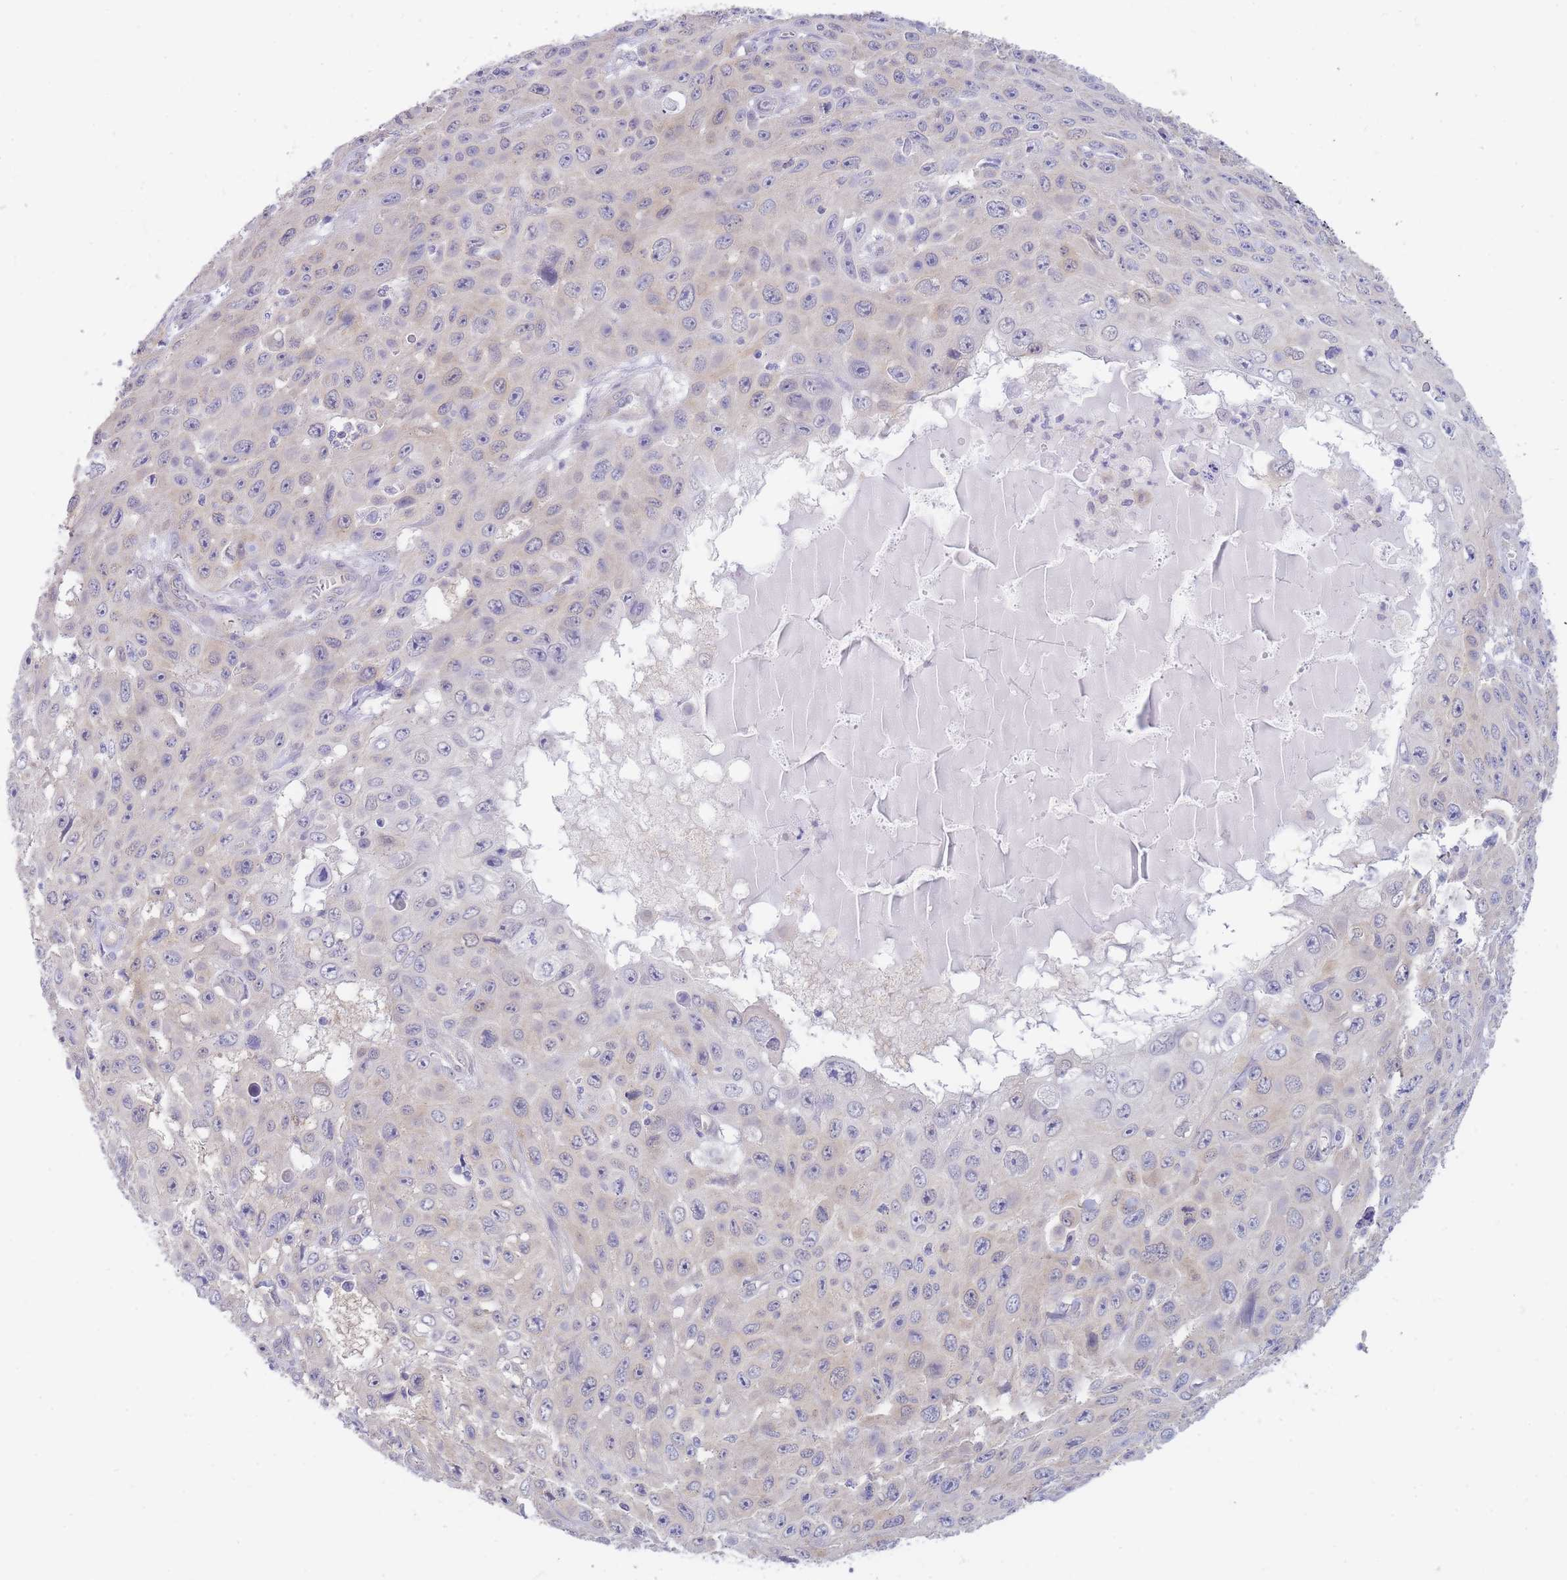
{"staining": {"intensity": "negative", "quantity": "none", "location": "none"}, "tissue": "skin cancer", "cell_type": "Tumor cells", "image_type": "cancer", "snomed": [{"axis": "morphology", "description": "Squamous cell carcinoma, NOS"}, {"axis": "topography", "description": "Skin"}], "caption": "Immunohistochemistry photomicrograph of neoplastic tissue: human skin cancer (squamous cell carcinoma) stained with DAB (3,3'-diaminobenzidine) reveals no significant protein positivity in tumor cells.", "gene": "SUGT1", "patient": {"sex": "male", "age": 82}}